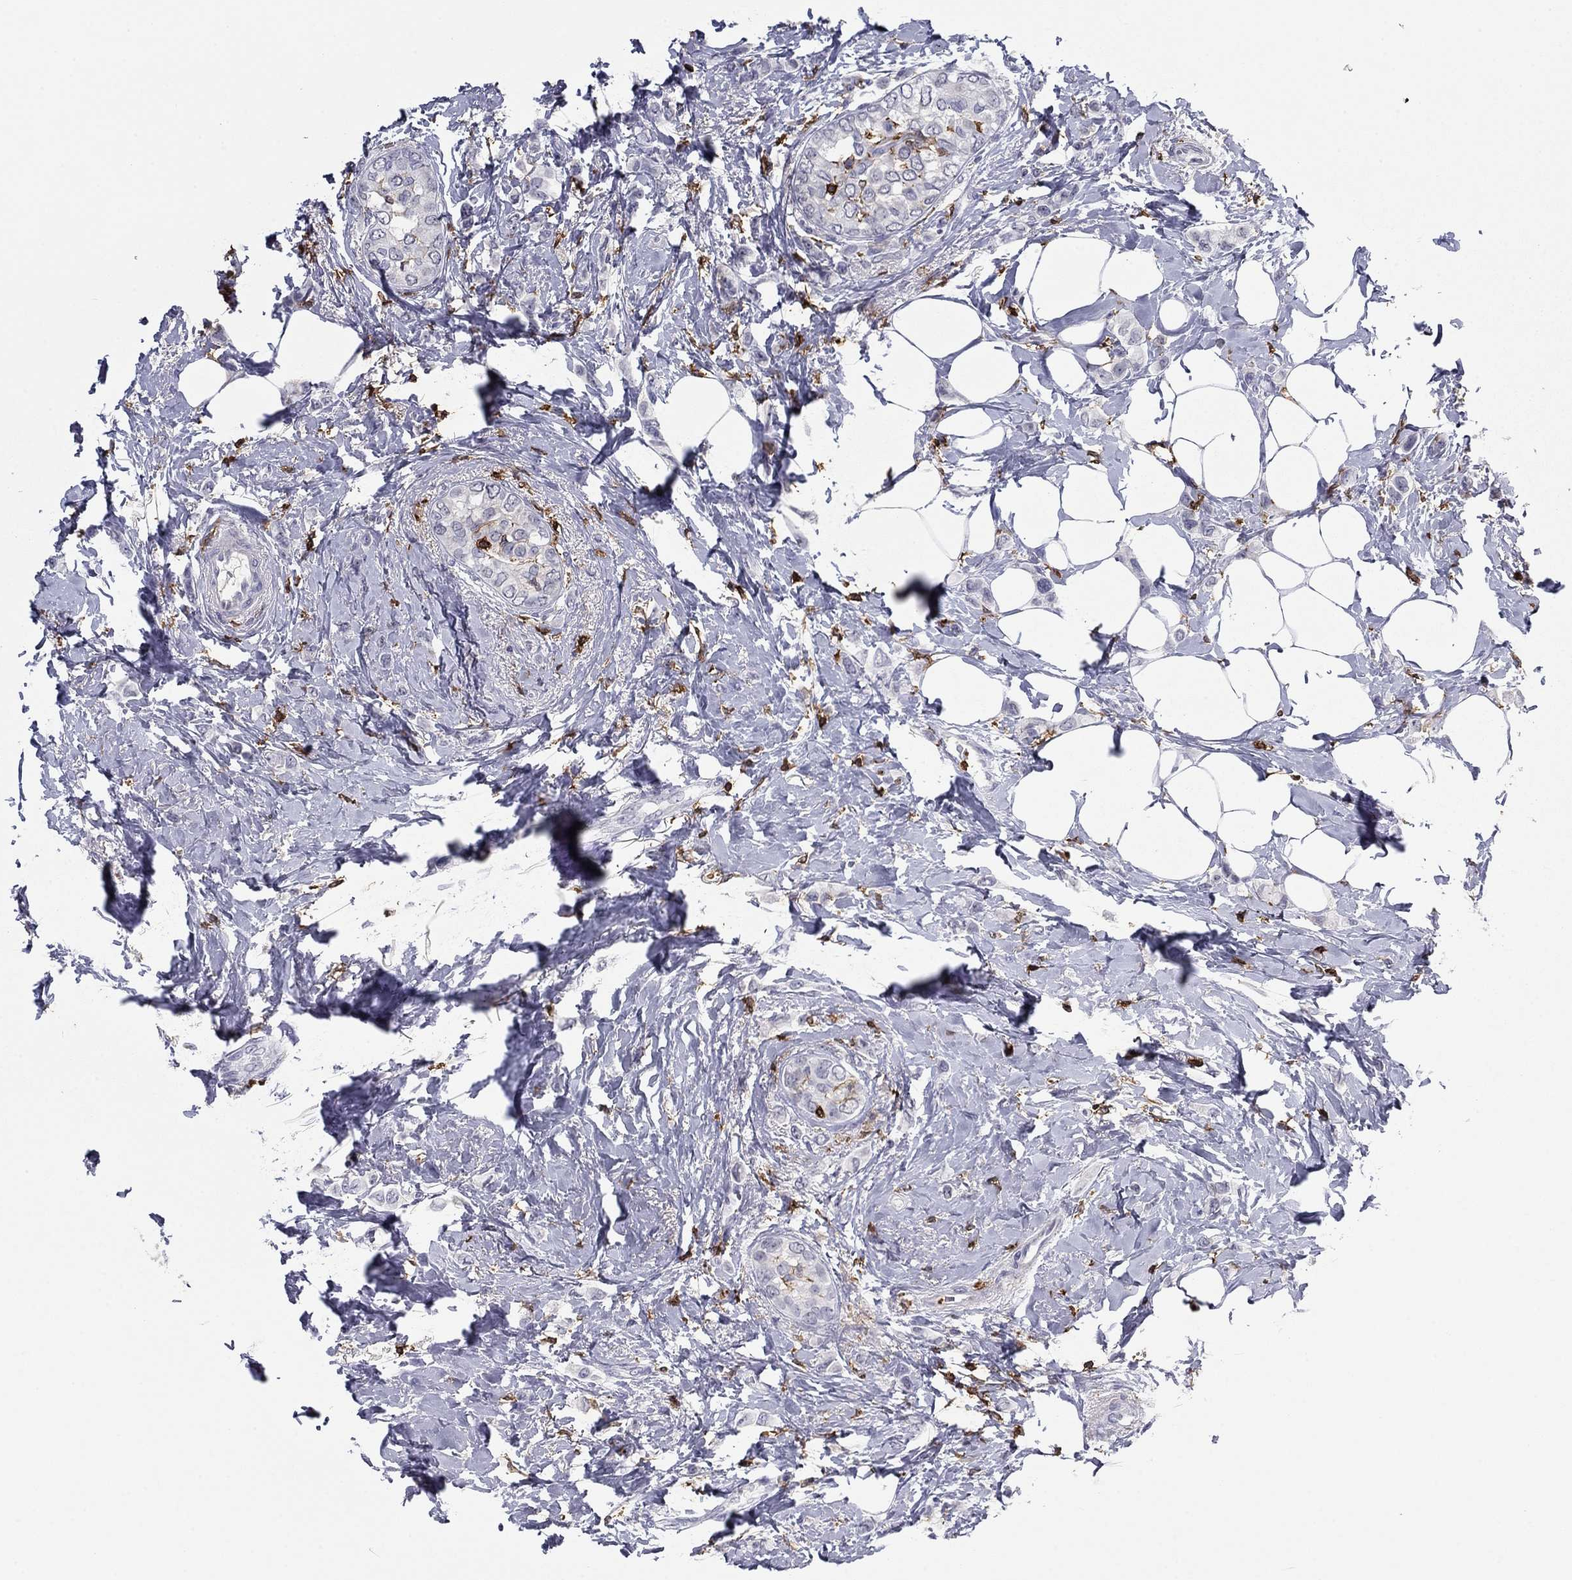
{"staining": {"intensity": "negative", "quantity": "none", "location": "none"}, "tissue": "breast cancer", "cell_type": "Tumor cells", "image_type": "cancer", "snomed": [{"axis": "morphology", "description": "Lobular carcinoma"}, {"axis": "topography", "description": "Breast"}], "caption": "The micrograph reveals no staining of tumor cells in lobular carcinoma (breast). (DAB immunohistochemistry (IHC), high magnification).", "gene": "ARHGAP27", "patient": {"sex": "female", "age": 66}}